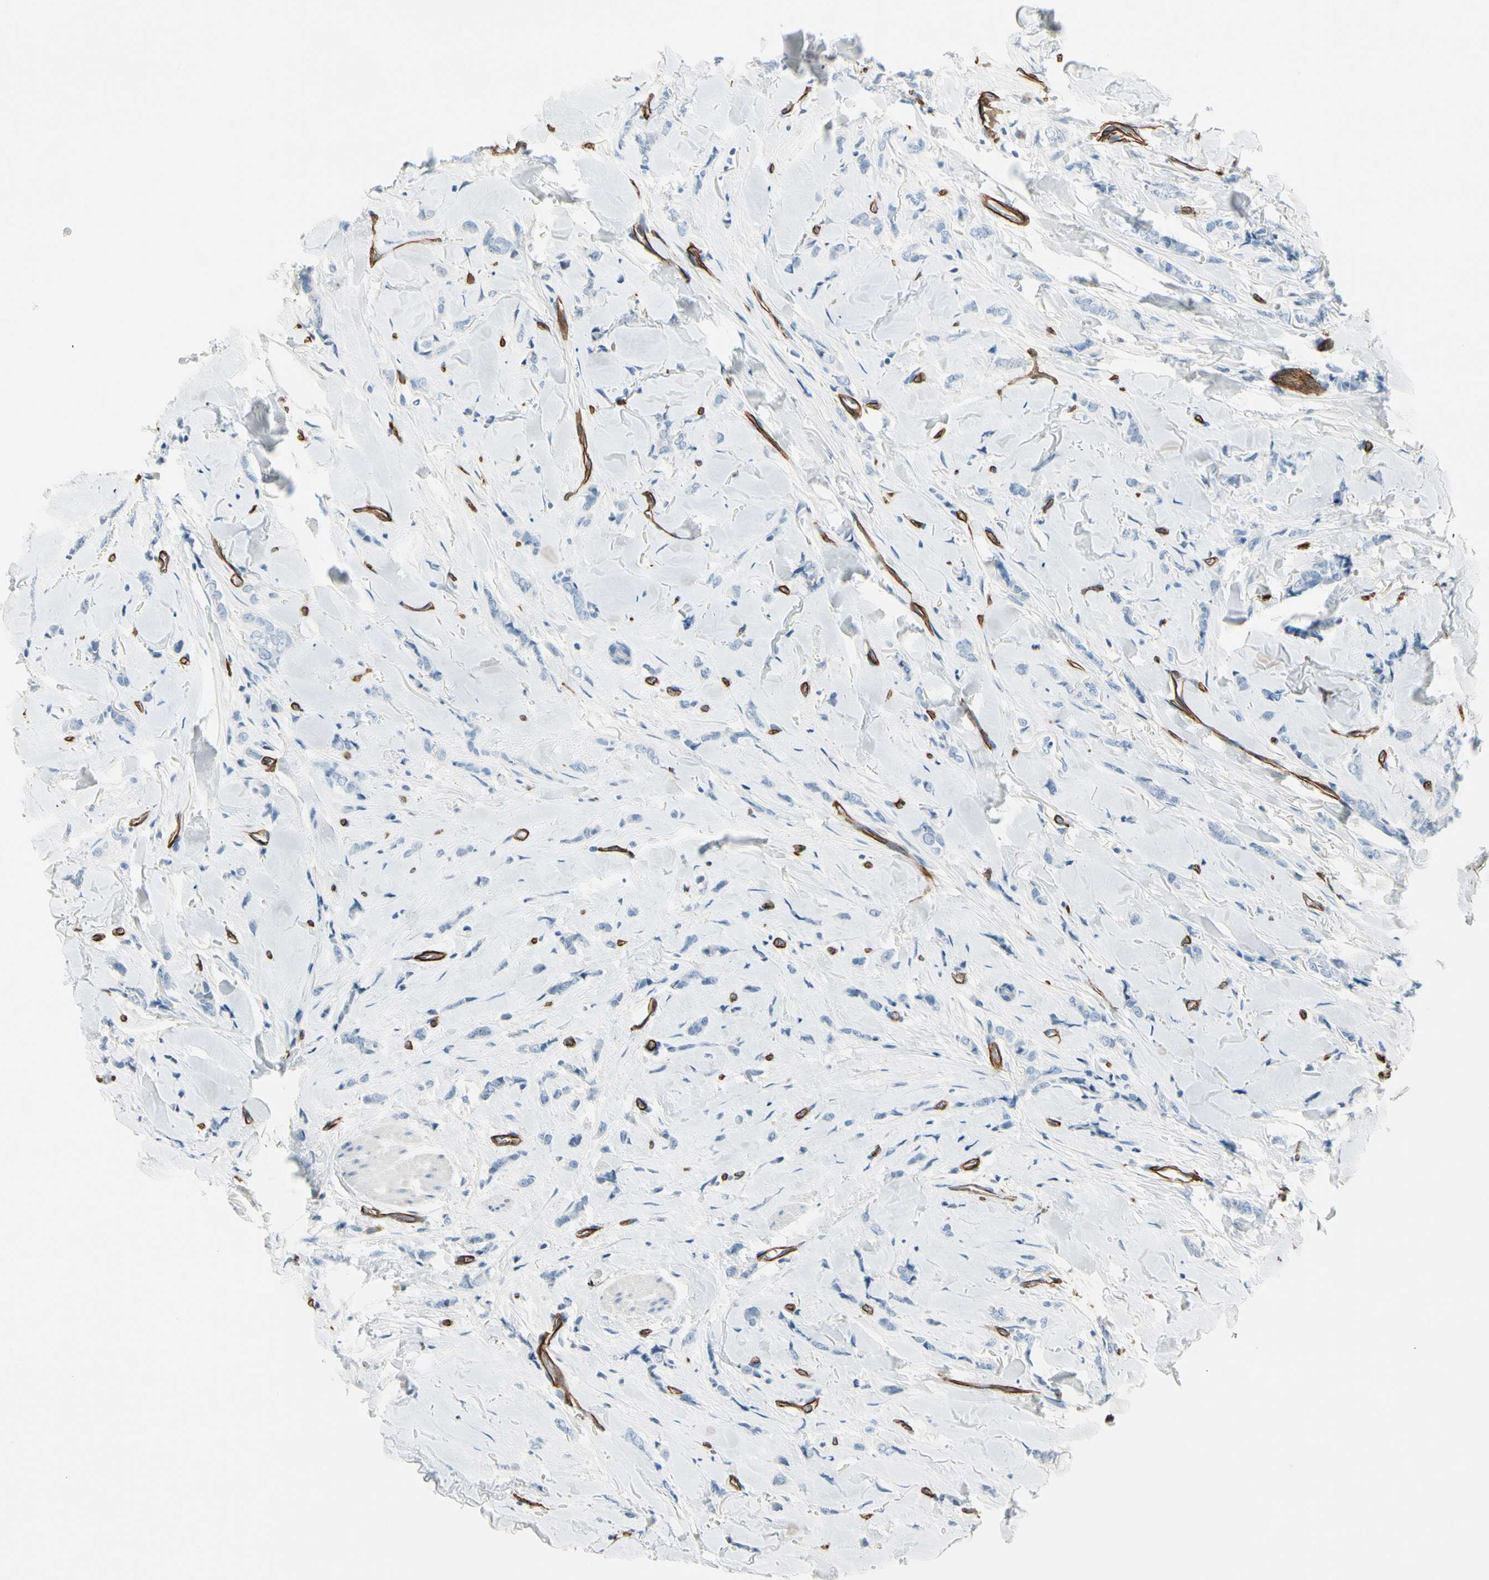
{"staining": {"intensity": "negative", "quantity": "none", "location": "none"}, "tissue": "breast cancer", "cell_type": "Tumor cells", "image_type": "cancer", "snomed": [{"axis": "morphology", "description": "Lobular carcinoma"}, {"axis": "topography", "description": "Skin"}, {"axis": "topography", "description": "Breast"}], "caption": "The micrograph reveals no staining of tumor cells in breast lobular carcinoma.", "gene": "CD93", "patient": {"sex": "female", "age": 46}}